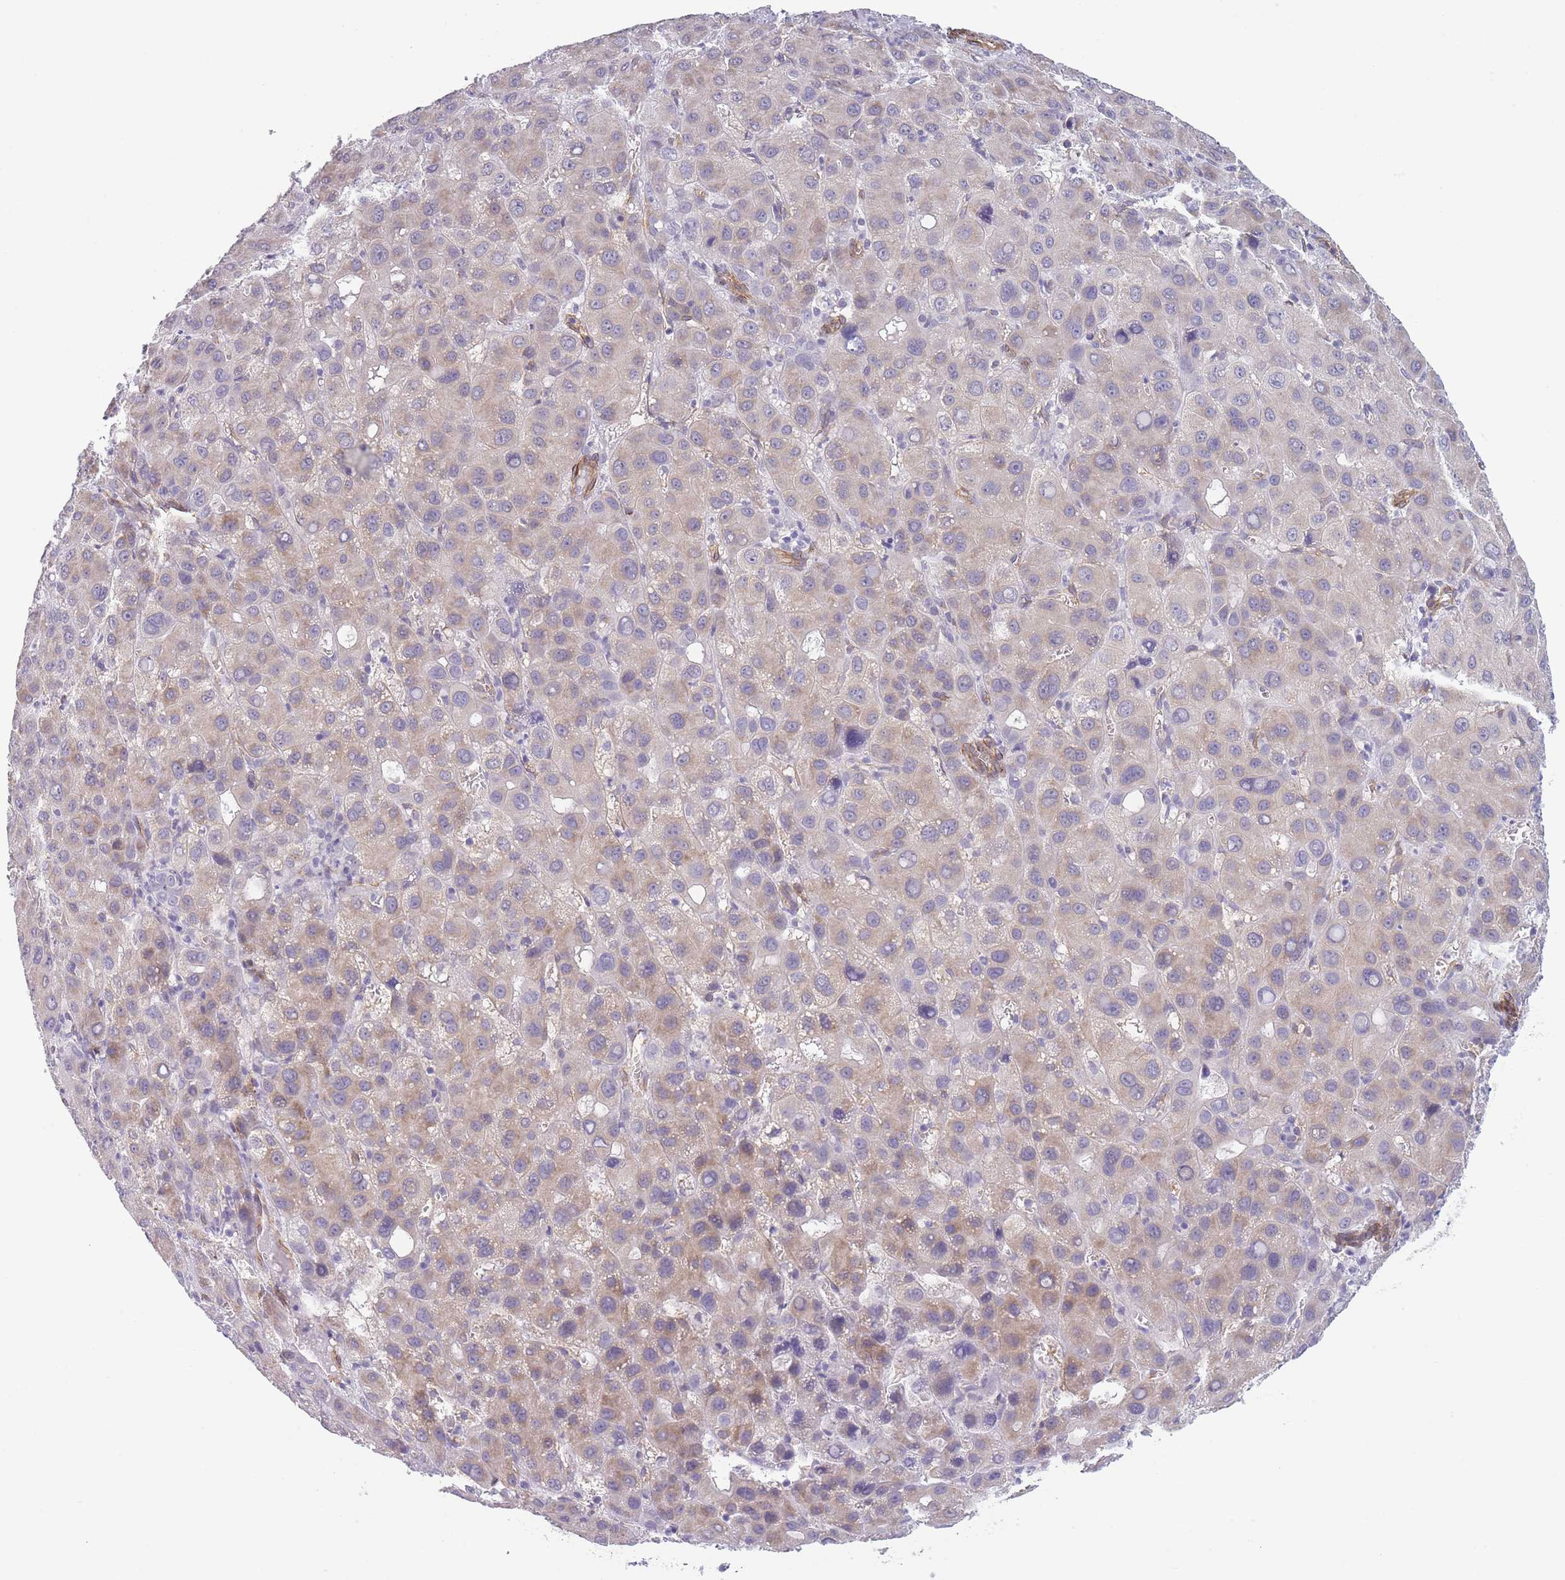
{"staining": {"intensity": "weak", "quantity": "25%-75%", "location": "cytoplasmic/membranous"}, "tissue": "liver cancer", "cell_type": "Tumor cells", "image_type": "cancer", "snomed": [{"axis": "morphology", "description": "Carcinoma, Hepatocellular, NOS"}, {"axis": "topography", "description": "Liver"}], "caption": "The micrograph reveals staining of liver cancer, revealing weak cytoplasmic/membranous protein expression (brown color) within tumor cells.", "gene": "OR6B3", "patient": {"sex": "male", "age": 55}}